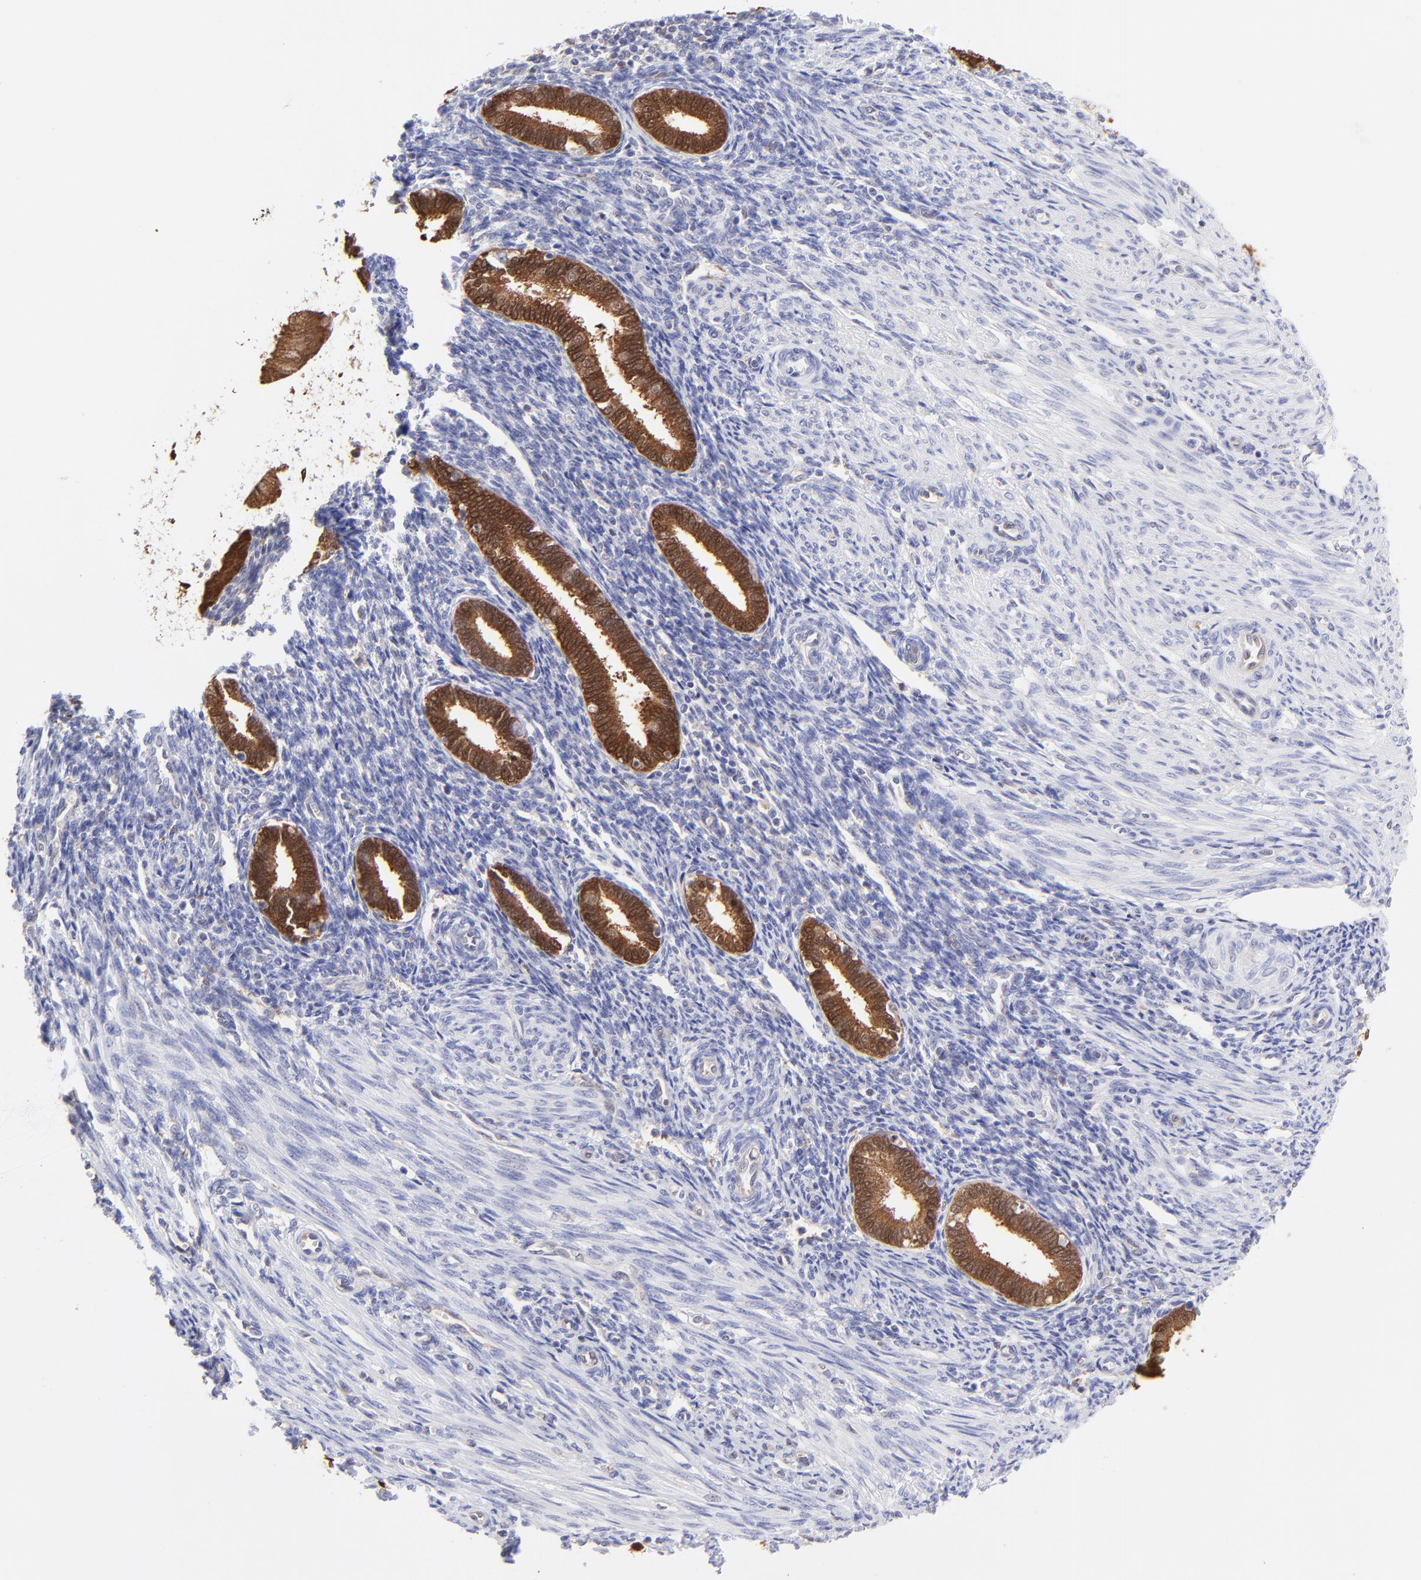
{"staining": {"intensity": "negative", "quantity": "none", "location": "none"}, "tissue": "endometrium", "cell_type": "Cells in endometrial stroma", "image_type": "normal", "snomed": [{"axis": "morphology", "description": "Normal tissue, NOS"}, {"axis": "topography", "description": "Endometrium"}], "caption": "There is no significant positivity in cells in endometrial stroma of endometrium. (Immunohistochemistry, brightfield microscopy, high magnification).", "gene": "HYAL1", "patient": {"sex": "female", "age": 27}}